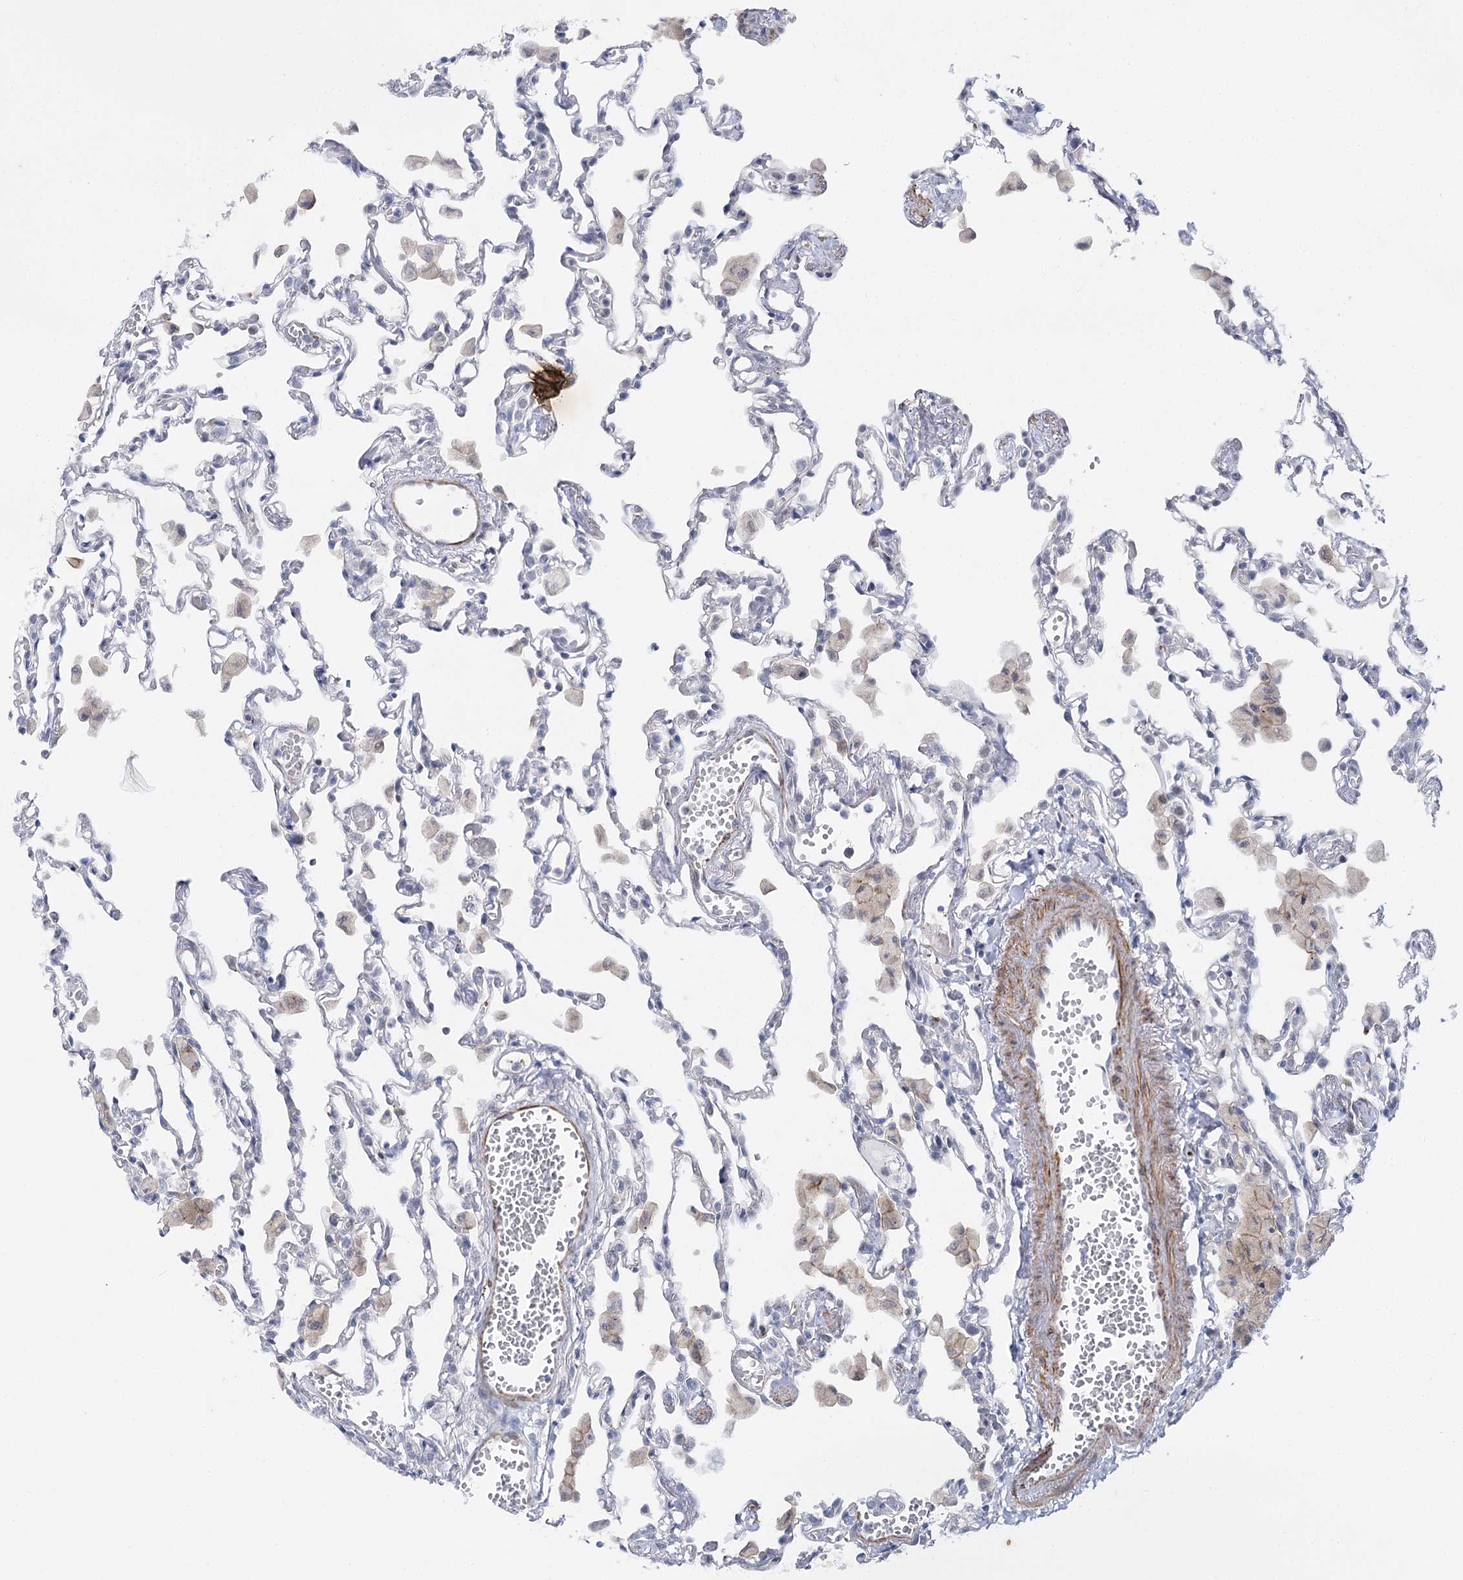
{"staining": {"intensity": "negative", "quantity": "none", "location": "none"}, "tissue": "lung", "cell_type": "Alveolar cells", "image_type": "normal", "snomed": [{"axis": "morphology", "description": "Normal tissue, NOS"}, {"axis": "topography", "description": "Bronchus"}, {"axis": "topography", "description": "Lung"}], "caption": "The histopathology image shows no staining of alveolar cells in unremarkable lung.", "gene": "AGXT2", "patient": {"sex": "female", "age": 49}}